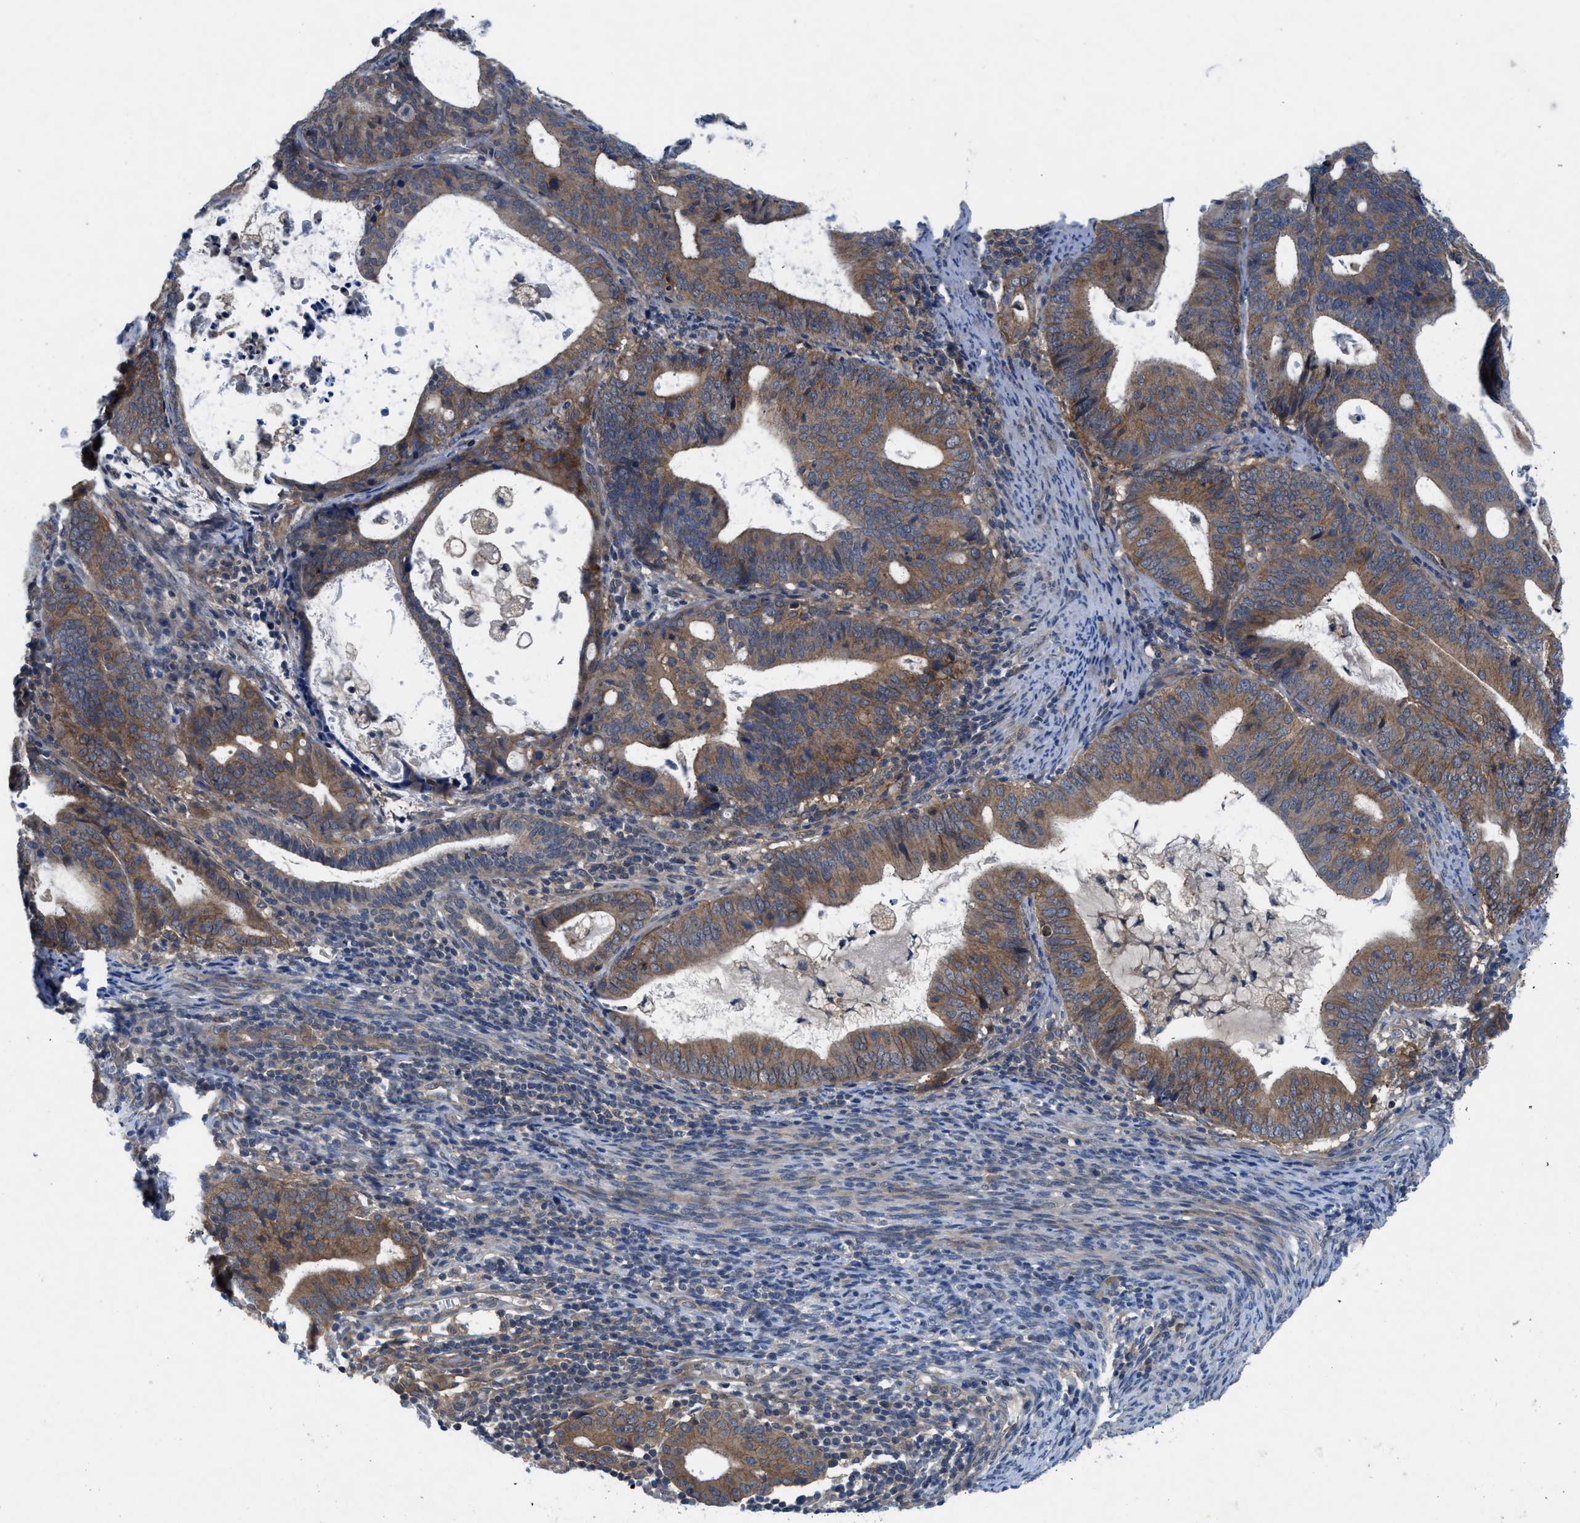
{"staining": {"intensity": "moderate", "quantity": ">75%", "location": "cytoplasmic/membranous"}, "tissue": "endometrial cancer", "cell_type": "Tumor cells", "image_type": "cancer", "snomed": [{"axis": "morphology", "description": "Adenocarcinoma, NOS"}, {"axis": "topography", "description": "Uterus"}], "caption": "Endometrial cancer stained for a protein exhibits moderate cytoplasmic/membranous positivity in tumor cells.", "gene": "PANX1", "patient": {"sex": "female", "age": 83}}